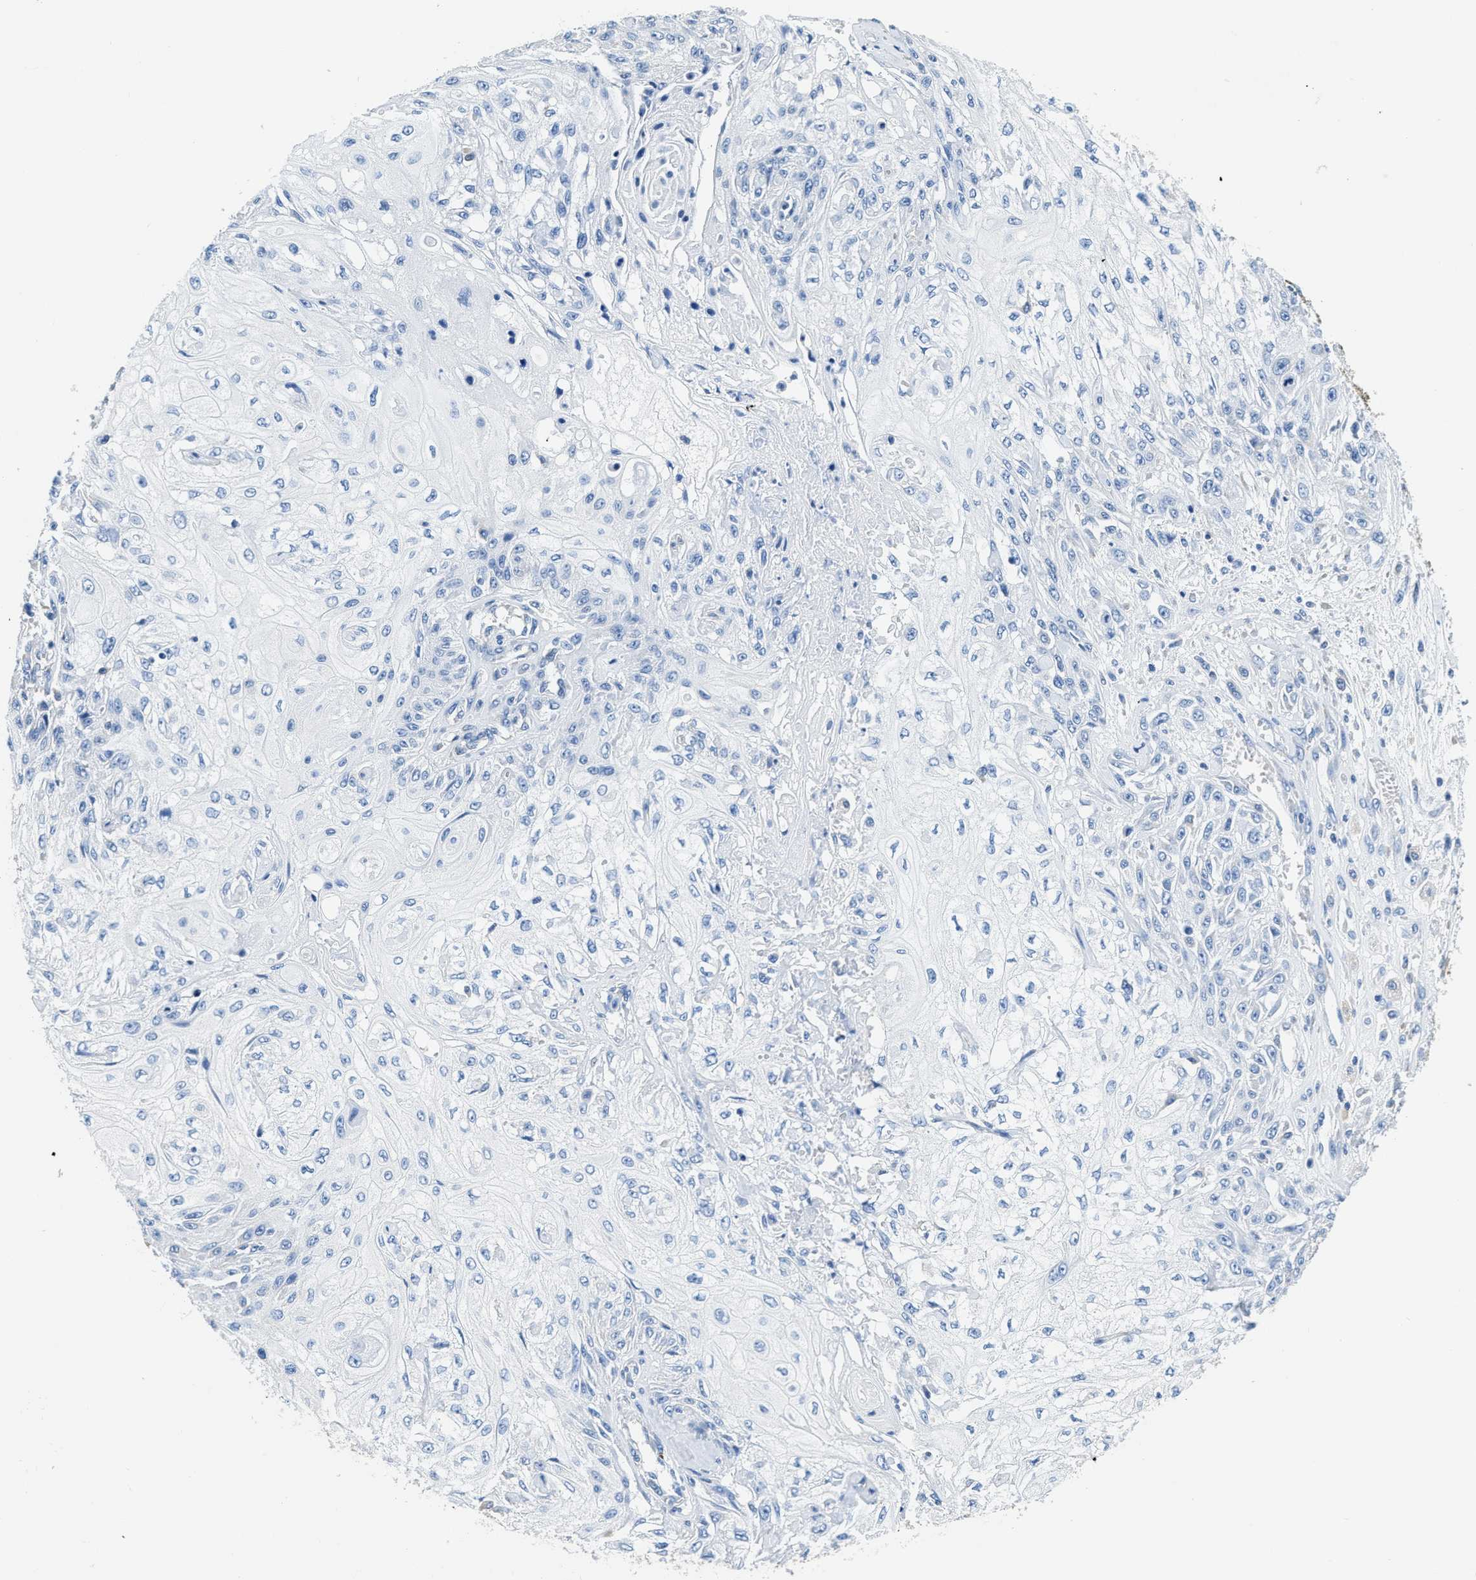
{"staining": {"intensity": "negative", "quantity": "none", "location": "none"}, "tissue": "skin cancer", "cell_type": "Tumor cells", "image_type": "cancer", "snomed": [{"axis": "morphology", "description": "Squamous cell carcinoma, NOS"}, {"axis": "morphology", "description": "Squamous cell carcinoma, metastatic, NOS"}, {"axis": "topography", "description": "Skin"}, {"axis": "topography", "description": "Lymph node"}], "caption": "Immunohistochemistry of skin squamous cell carcinoma reveals no positivity in tumor cells.", "gene": "ZDHHC13", "patient": {"sex": "male", "age": 75}}